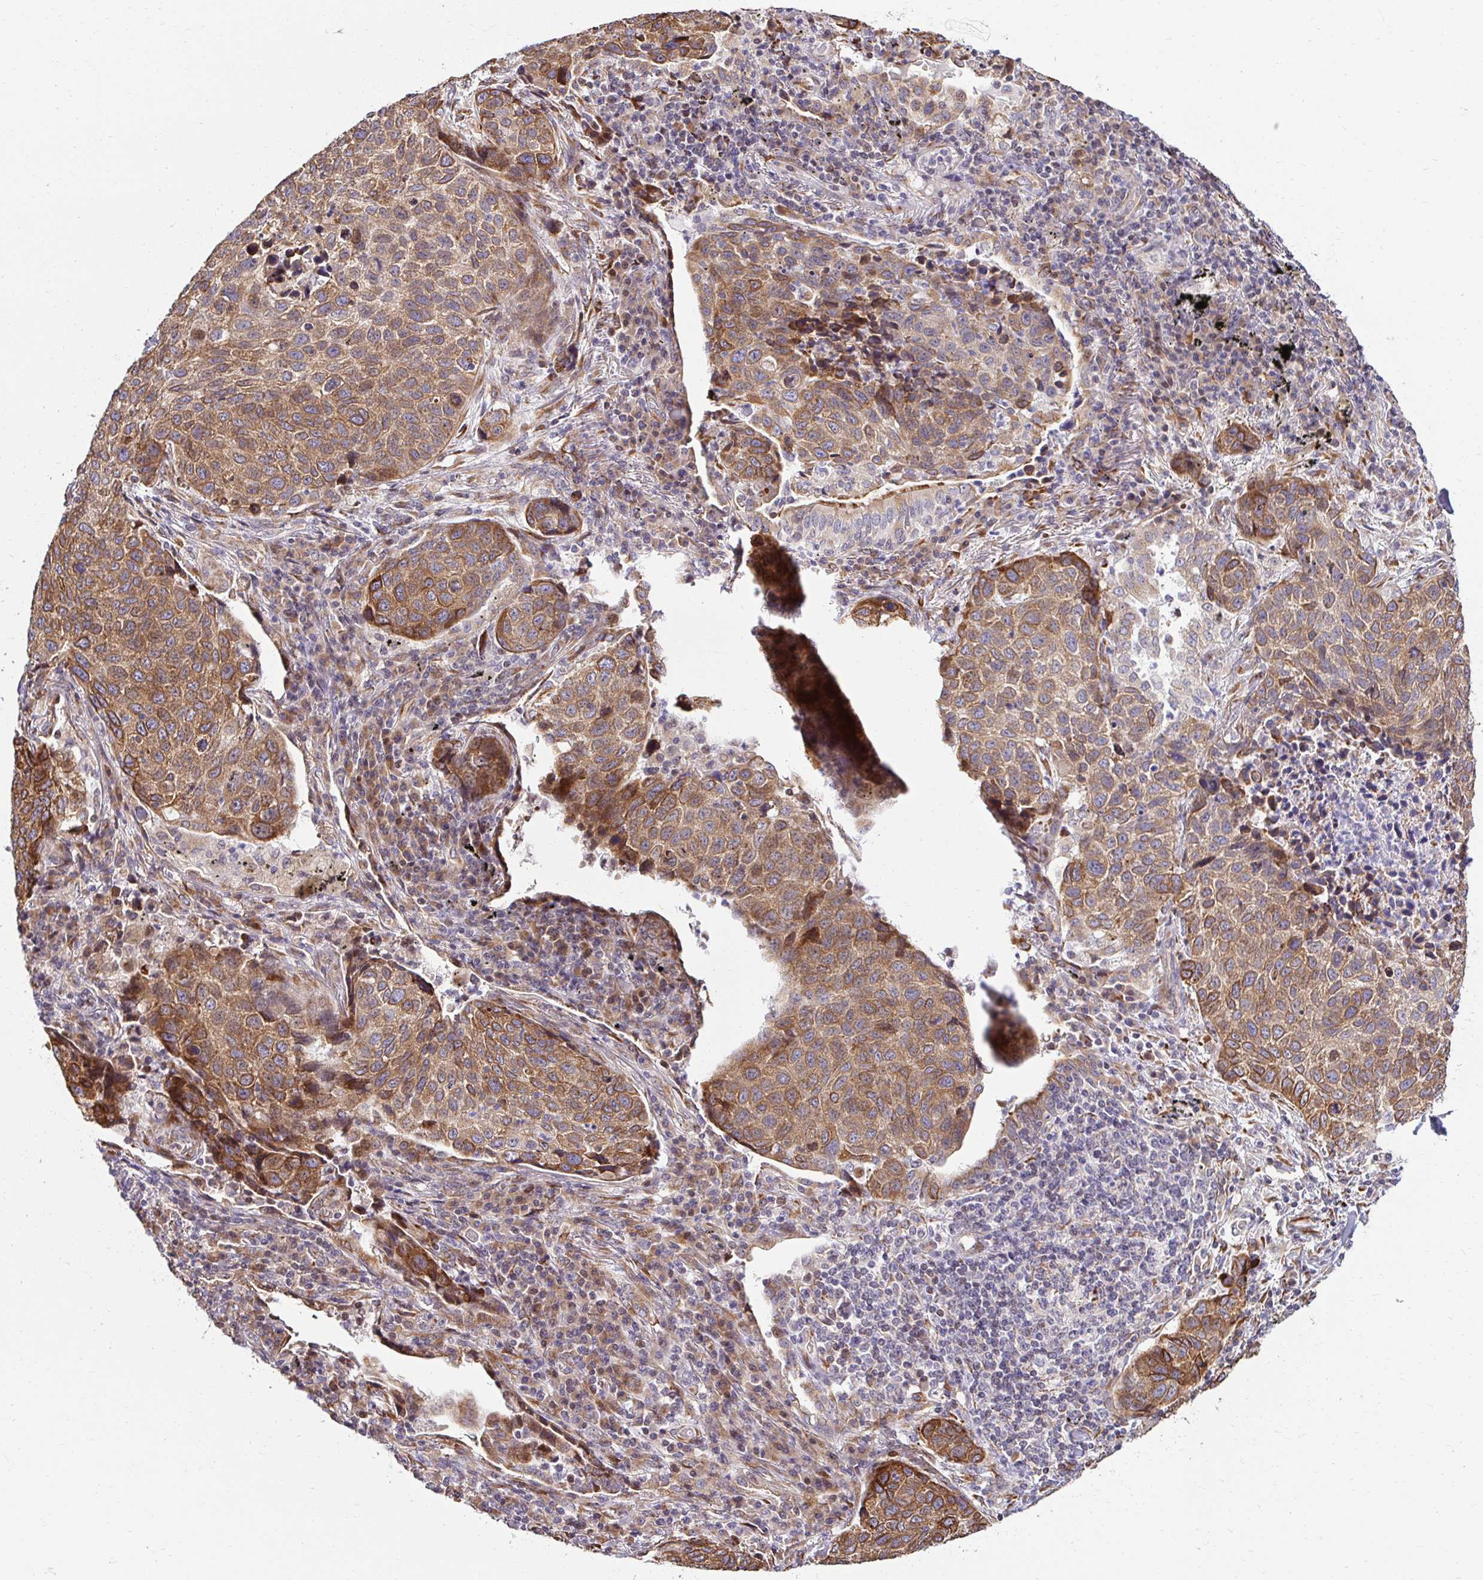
{"staining": {"intensity": "moderate", "quantity": ">75%", "location": "cytoplasmic/membranous"}, "tissue": "lung cancer", "cell_type": "Tumor cells", "image_type": "cancer", "snomed": [{"axis": "morphology", "description": "Squamous cell carcinoma, NOS"}, {"axis": "topography", "description": "Lymph node"}, {"axis": "topography", "description": "Lung"}], "caption": "Squamous cell carcinoma (lung) was stained to show a protein in brown. There is medium levels of moderate cytoplasmic/membranous expression in approximately >75% of tumor cells.", "gene": "HPS1", "patient": {"sex": "male", "age": 61}}